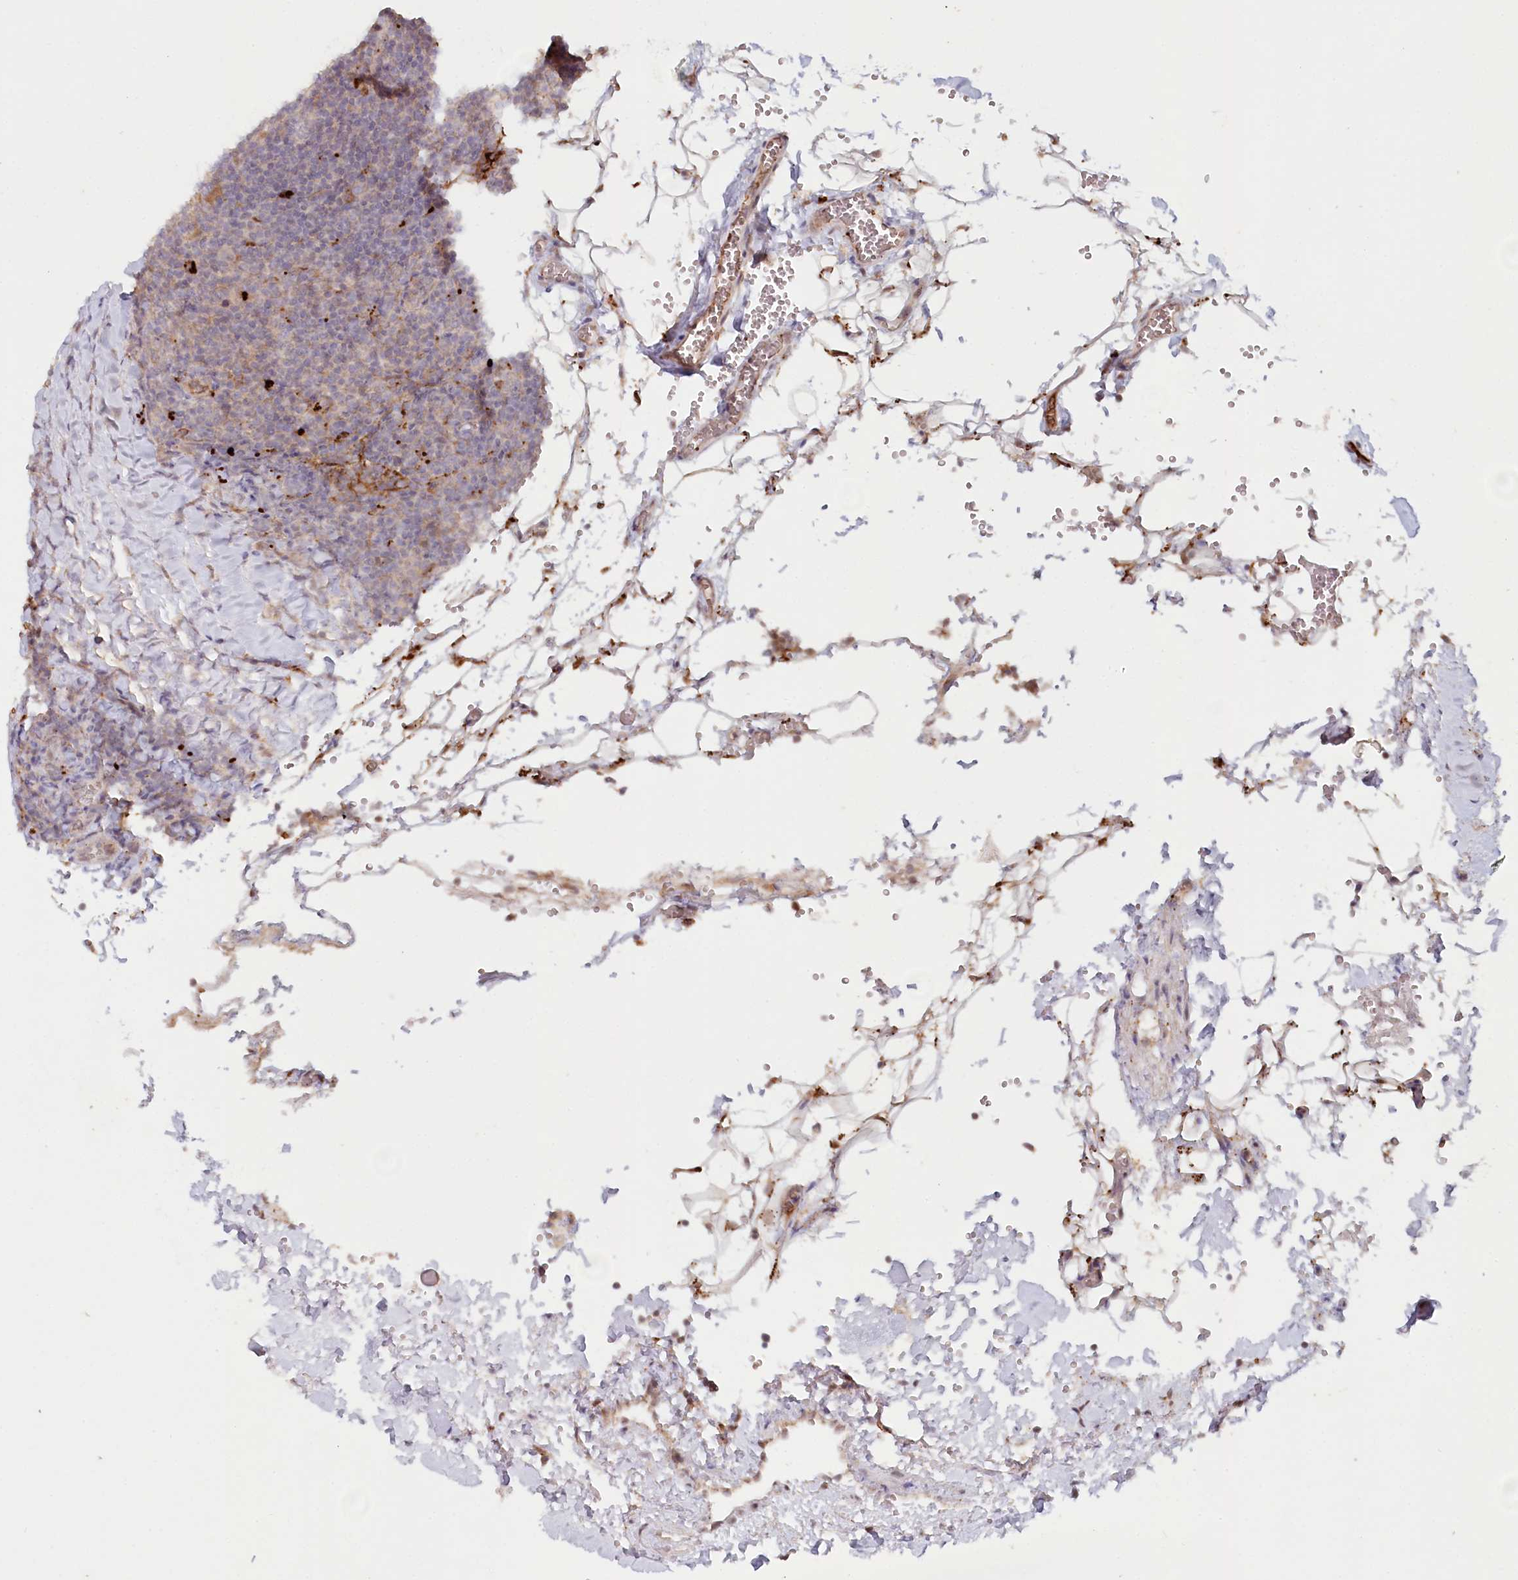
{"staining": {"intensity": "negative", "quantity": "none", "location": "none"}, "tissue": "lymphoma", "cell_type": "Tumor cells", "image_type": "cancer", "snomed": [{"axis": "morphology", "description": "Hodgkin's disease, NOS"}, {"axis": "topography", "description": "Lymph node"}], "caption": "DAB immunohistochemical staining of human lymphoma displays no significant positivity in tumor cells.", "gene": "PSAPL1", "patient": {"sex": "female", "age": 57}}